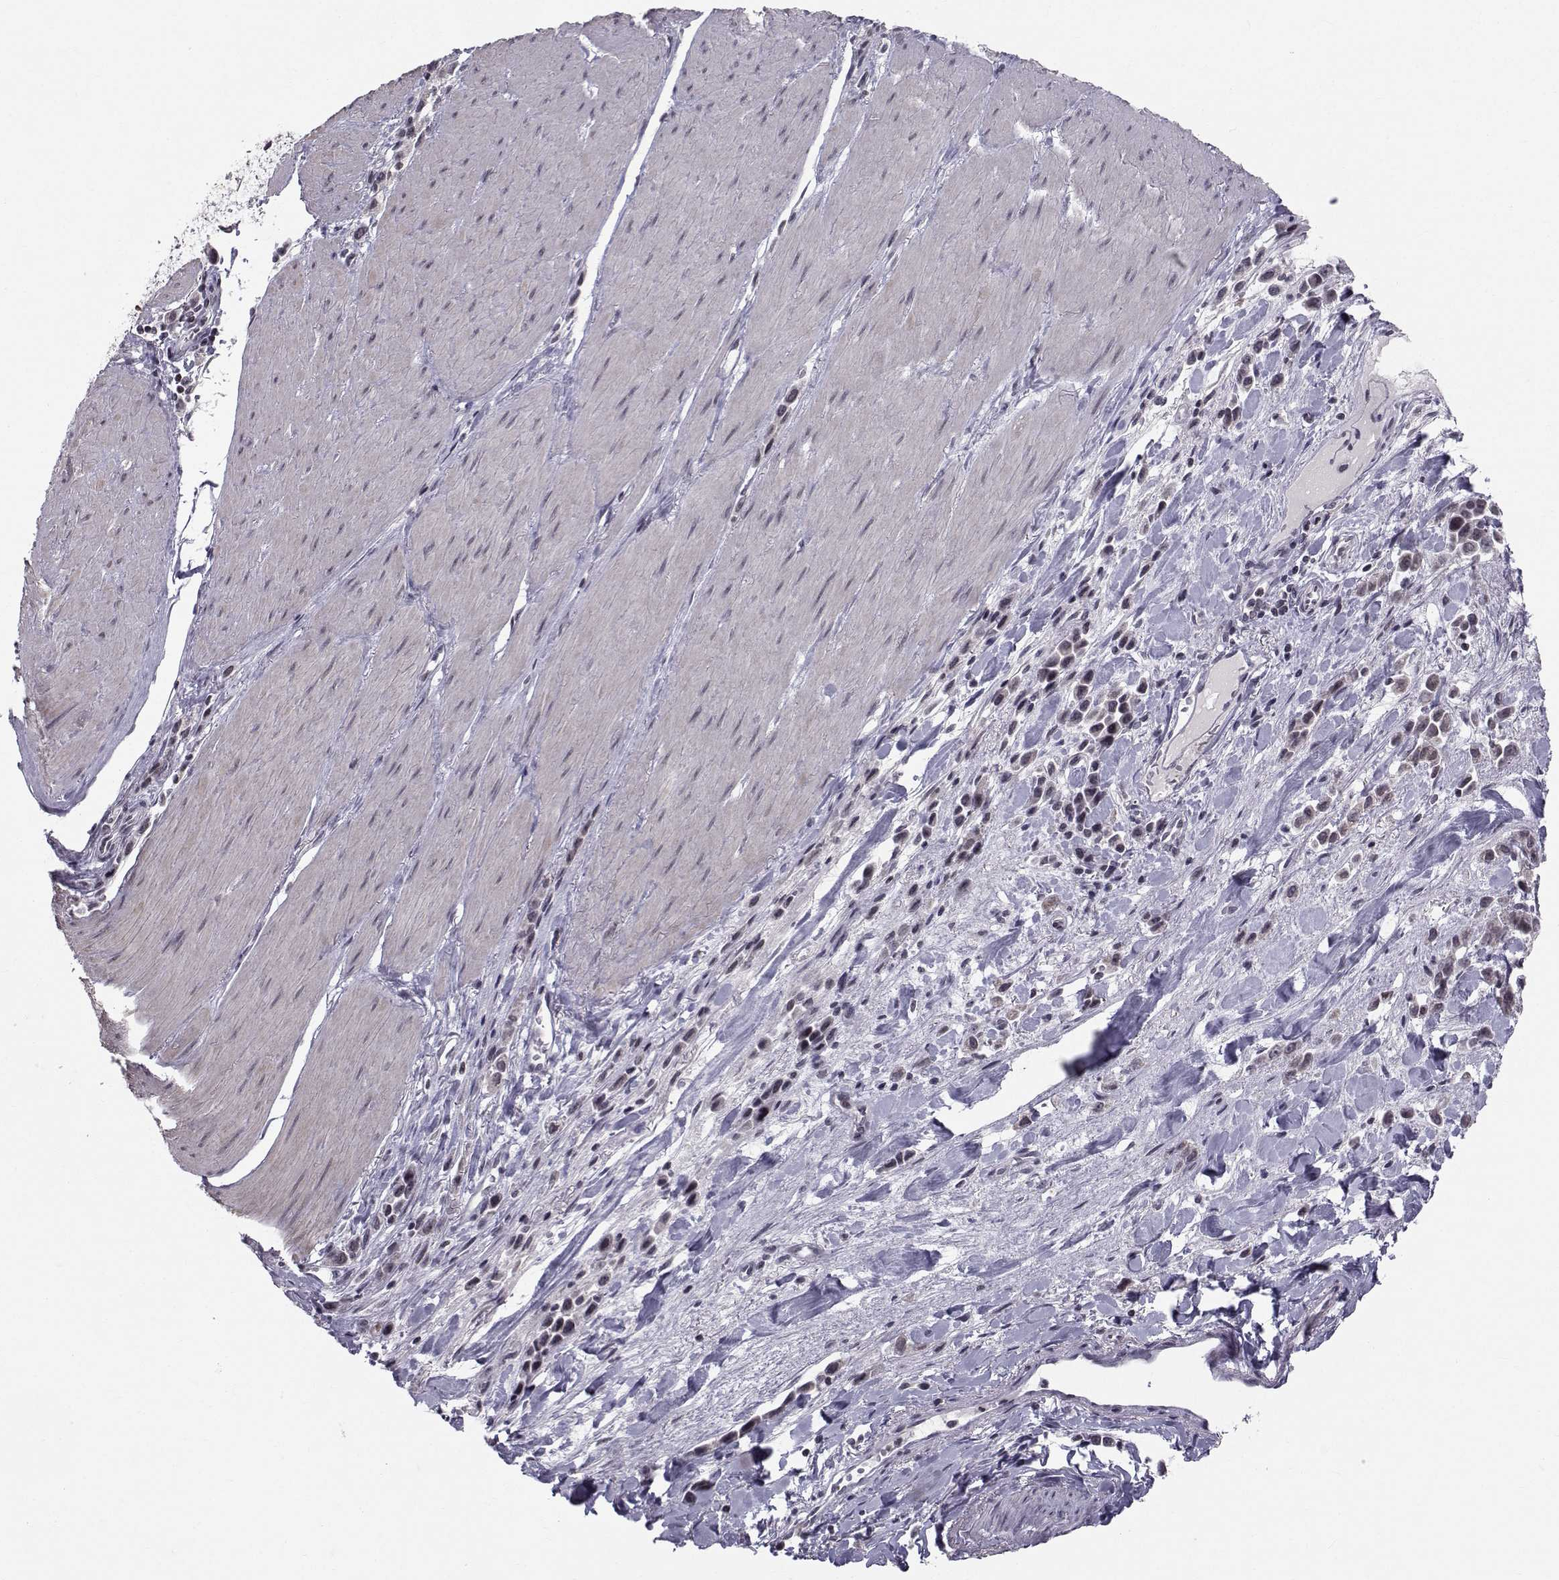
{"staining": {"intensity": "negative", "quantity": "none", "location": "none"}, "tissue": "stomach cancer", "cell_type": "Tumor cells", "image_type": "cancer", "snomed": [{"axis": "morphology", "description": "Adenocarcinoma, NOS"}, {"axis": "topography", "description": "Stomach"}], "caption": "An immunohistochemistry (IHC) histopathology image of stomach cancer (adenocarcinoma) is shown. There is no staining in tumor cells of stomach cancer (adenocarcinoma).", "gene": "MARCHF4", "patient": {"sex": "male", "age": 47}}